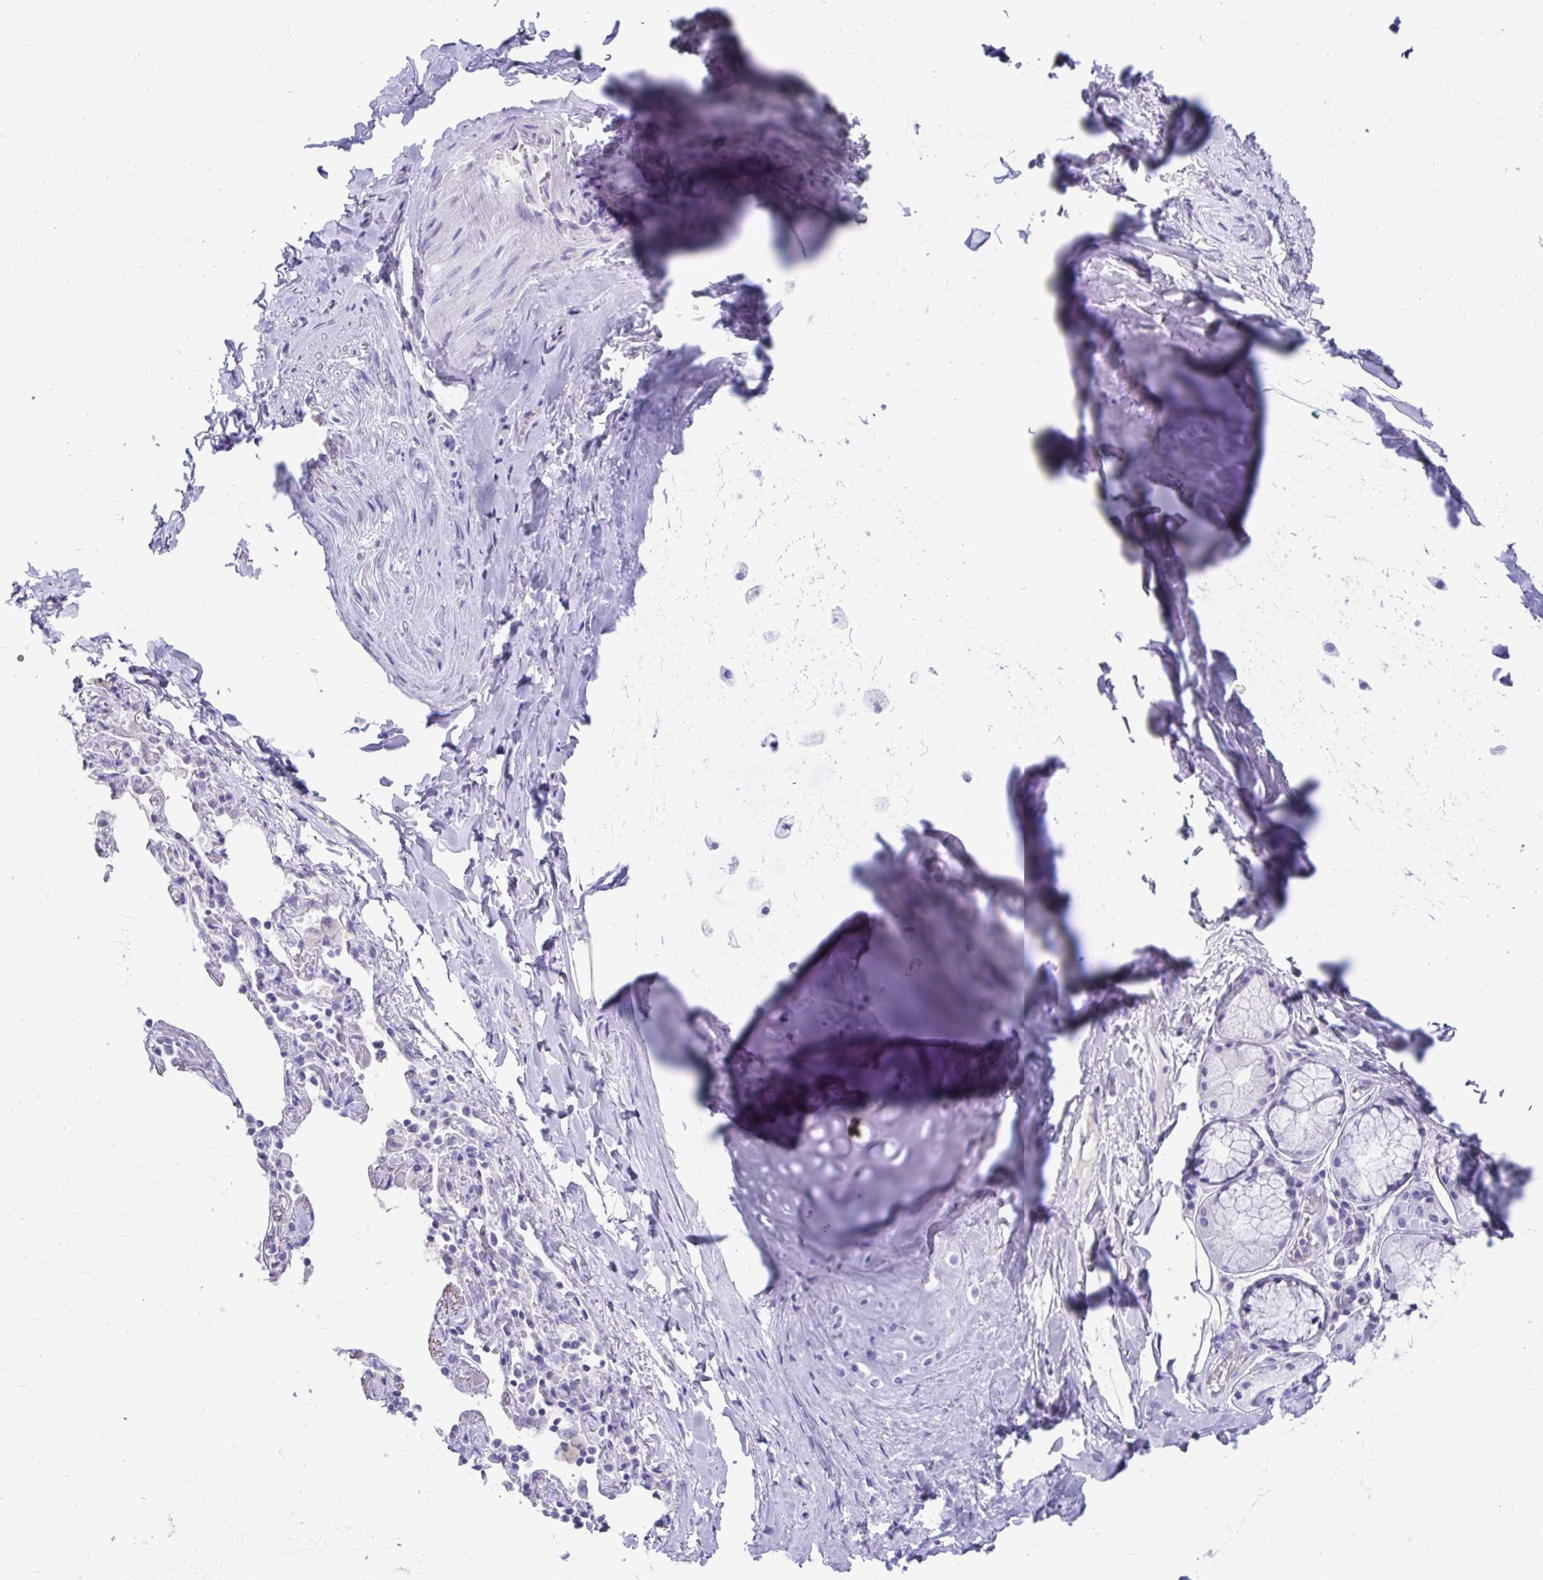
{"staining": {"intensity": "negative", "quantity": "none", "location": "none"}, "tissue": "soft tissue", "cell_type": "Chondrocytes", "image_type": "normal", "snomed": [{"axis": "morphology", "description": "Normal tissue, NOS"}, {"axis": "topography", "description": "Cartilage tissue"}, {"axis": "topography", "description": "Bronchus"}], "caption": "This is a histopathology image of immunohistochemistry (IHC) staining of normal soft tissue, which shows no staining in chondrocytes.", "gene": "DPEP3", "patient": {"sex": "male", "age": 64}}